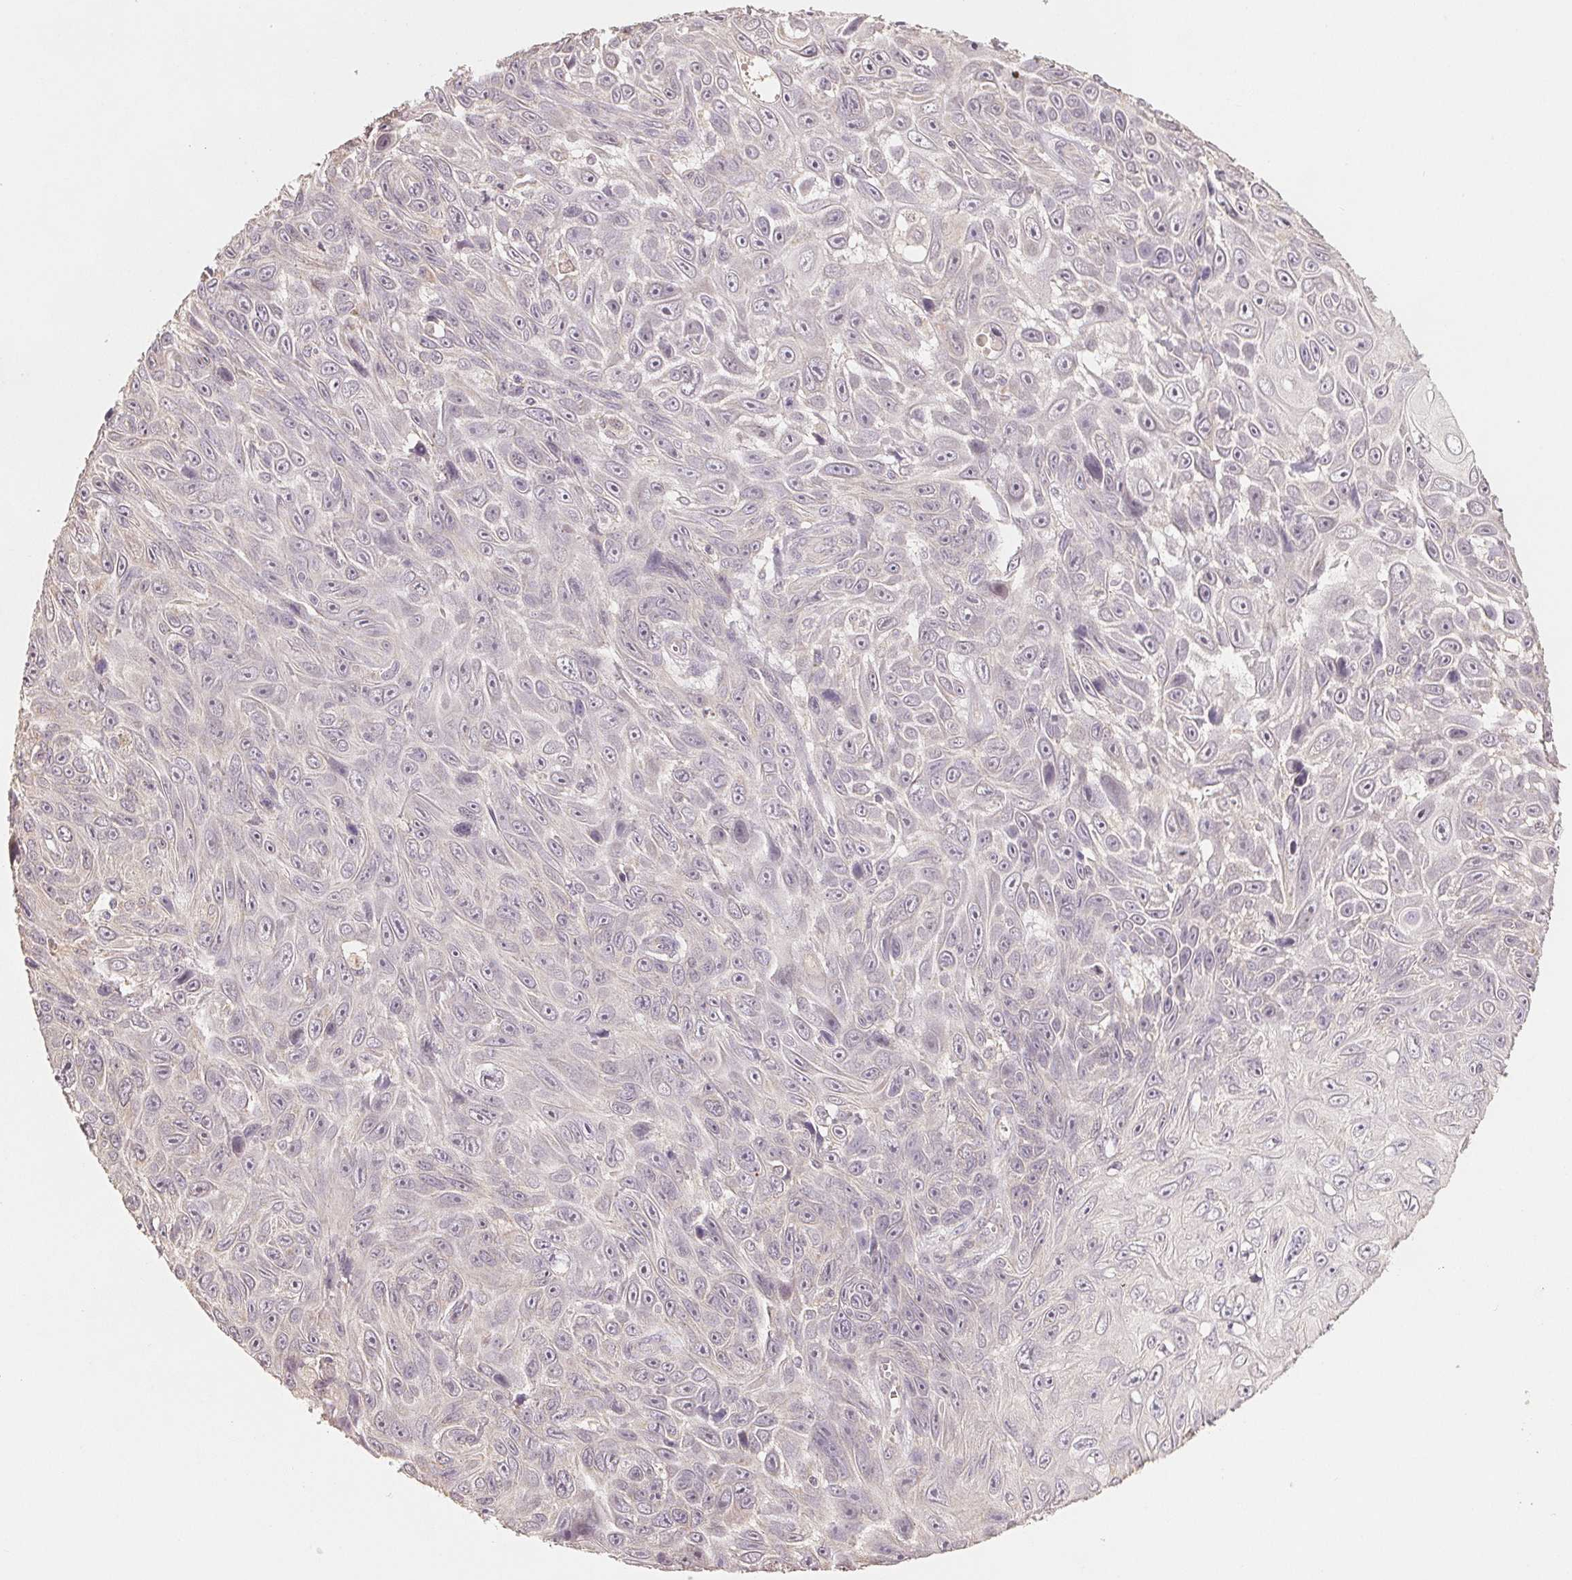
{"staining": {"intensity": "negative", "quantity": "none", "location": "none"}, "tissue": "skin cancer", "cell_type": "Tumor cells", "image_type": "cancer", "snomed": [{"axis": "morphology", "description": "Squamous cell carcinoma, NOS"}, {"axis": "topography", "description": "Skin"}], "caption": "Tumor cells are negative for brown protein staining in skin squamous cell carcinoma. The staining is performed using DAB (3,3'-diaminobenzidine) brown chromogen with nuclei counter-stained in using hematoxylin.", "gene": "COX14", "patient": {"sex": "male", "age": 82}}